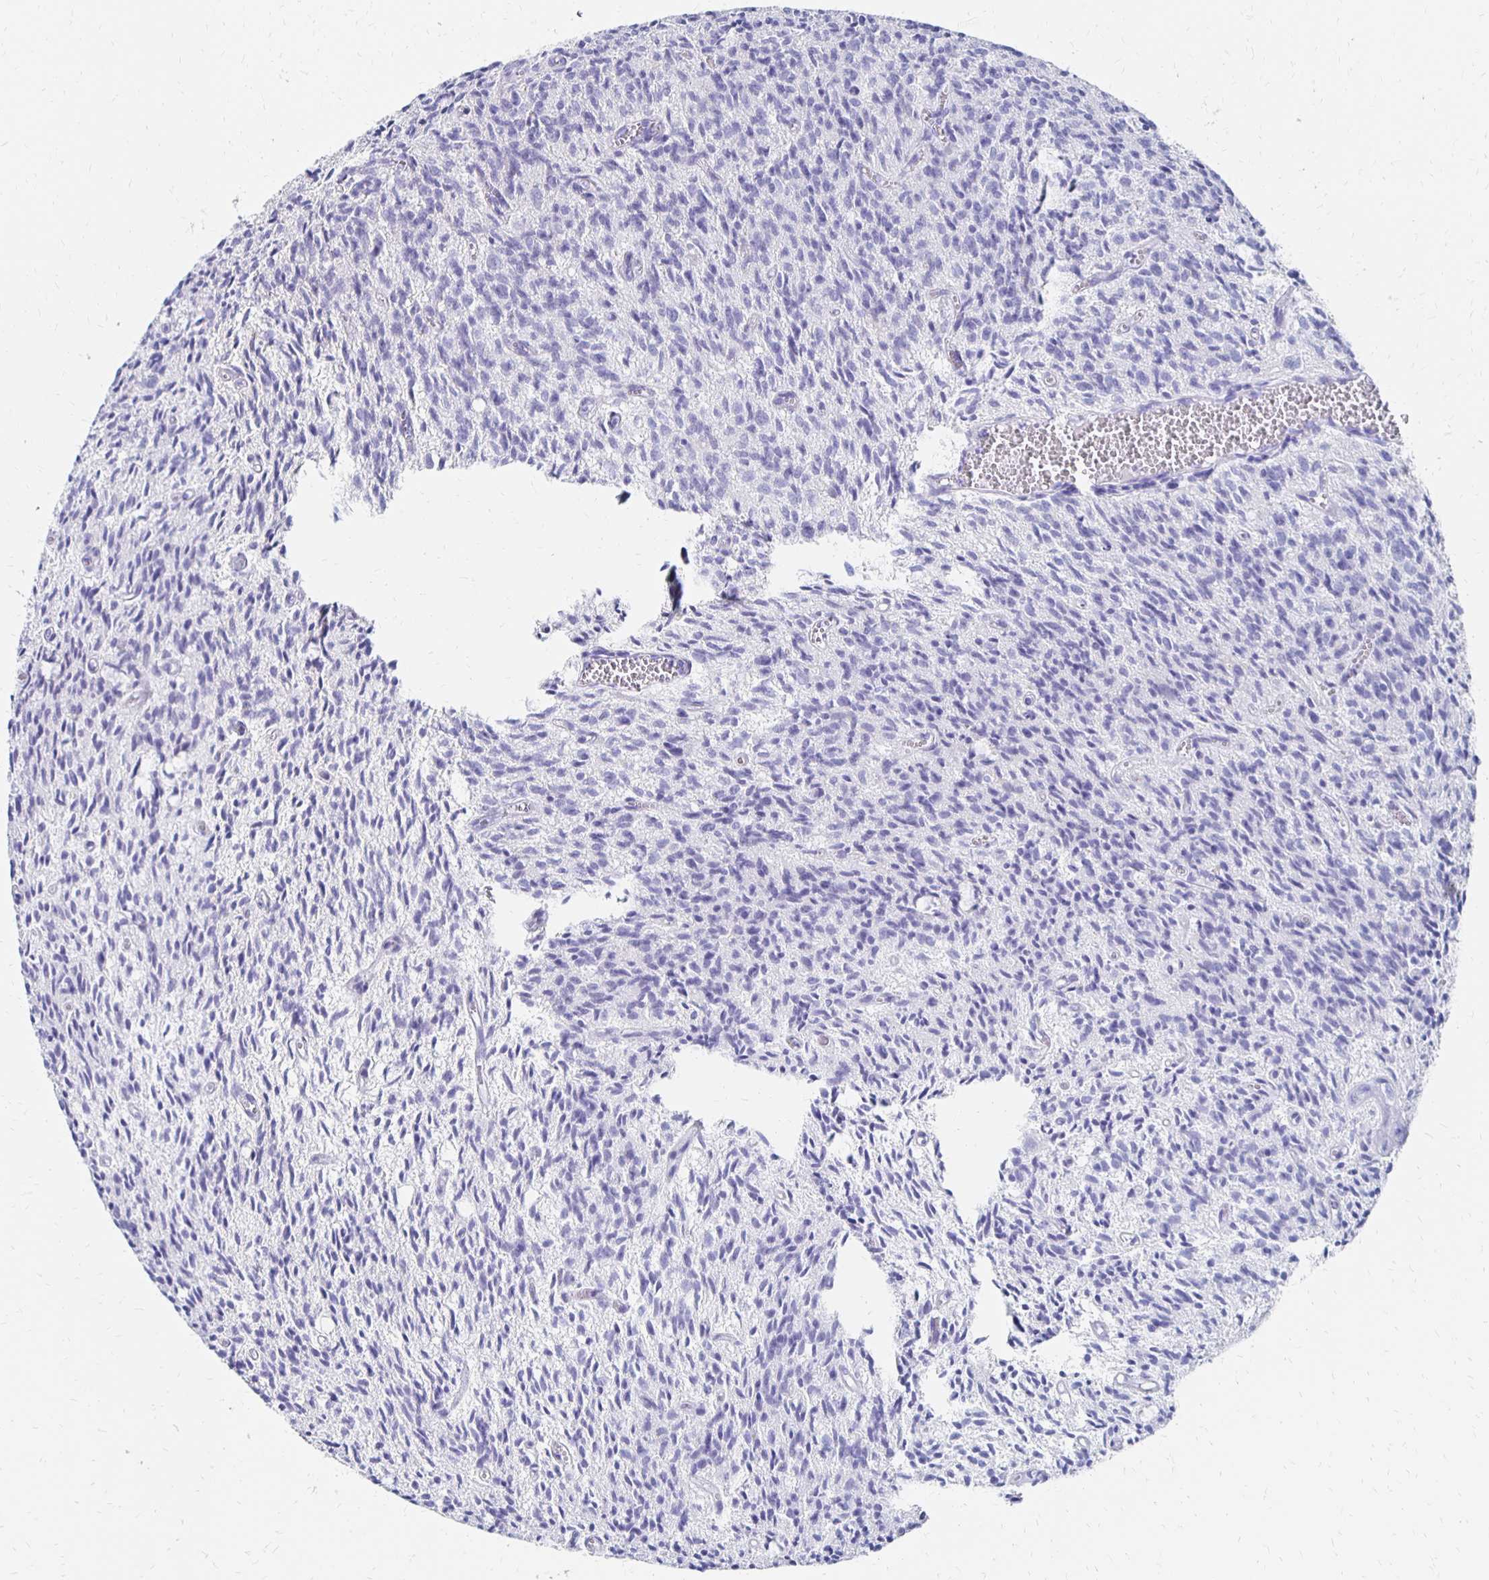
{"staining": {"intensity": "negative", "quantity": "none", "location": "none"}, "tissue": "glioma", "cell_type": "Tumor cells", "image_type": "cancer", "snomed": [{"axis": "morphology", "description": "Glioma, malignant, Low grade"}, {"axis": "topography", "description": "Brain"}], "caption": "Protein analysis of malignant glioma (low-grade) demonstrates no significant positivity in tumor cells.", "gene": "SYT2", "patient": {"sex": "male", "age": 64}}